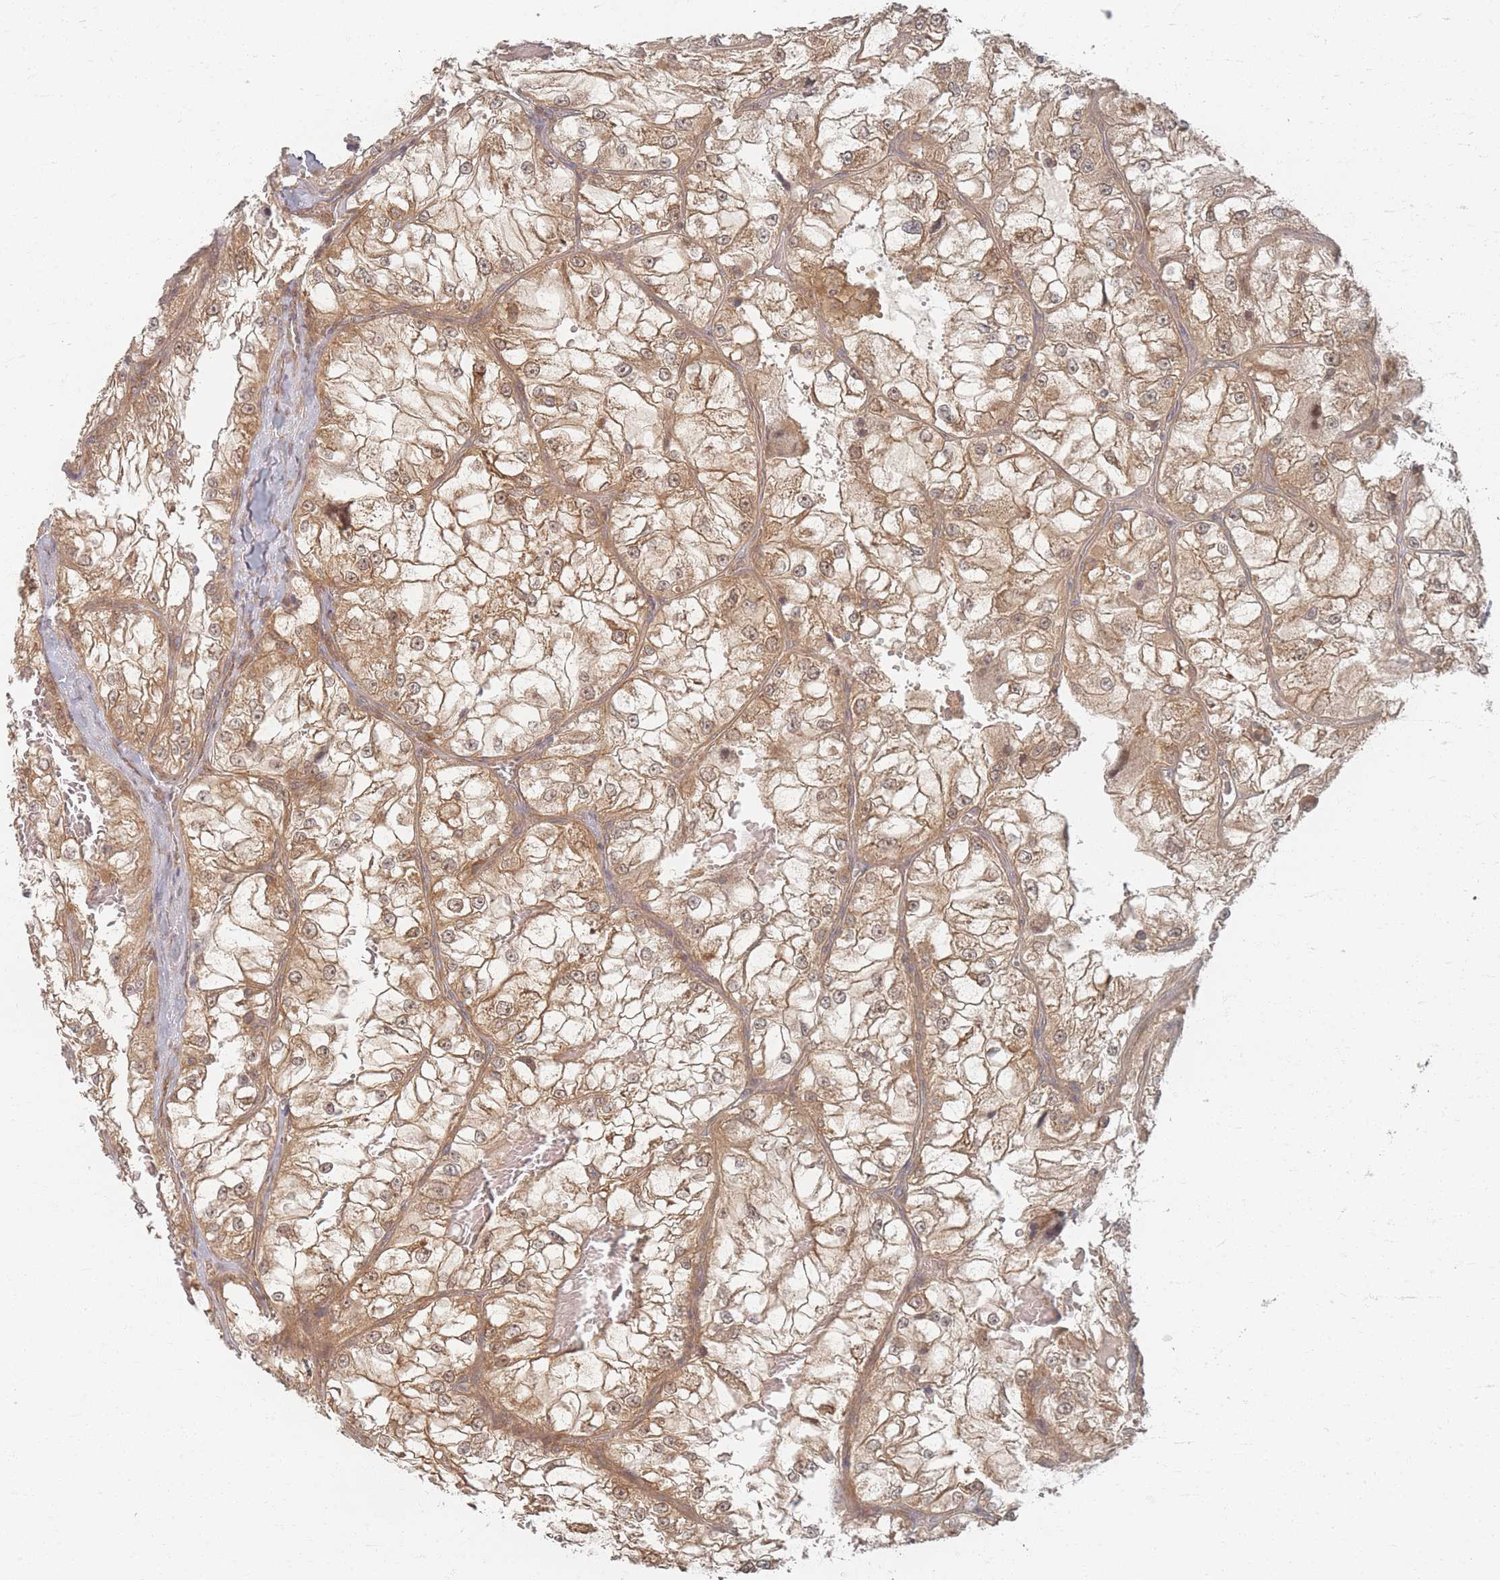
{"staining": {"intensity": "moderate", "quantity": ">75%", "location": "cytoplasmic/membranous,nuclear"}, "tissue": "renal cancer", "cell_type": "Tumor cells", "image_type": "cancer", "snomed": [{"axis": "morphology", "description": "Adenocarcinoma, NOS"}, {"axis": "topography", "description": "Kidney"}], "caption": "Approximately >75% of tumor cells in human renal cancer reveal moderate cytoplasmic/membranous and nuclear protein positivity as visualized by brown immunohistochemical staining.", "gene": "PSMD9", "patient": {"sex": "female", "age": 72}}